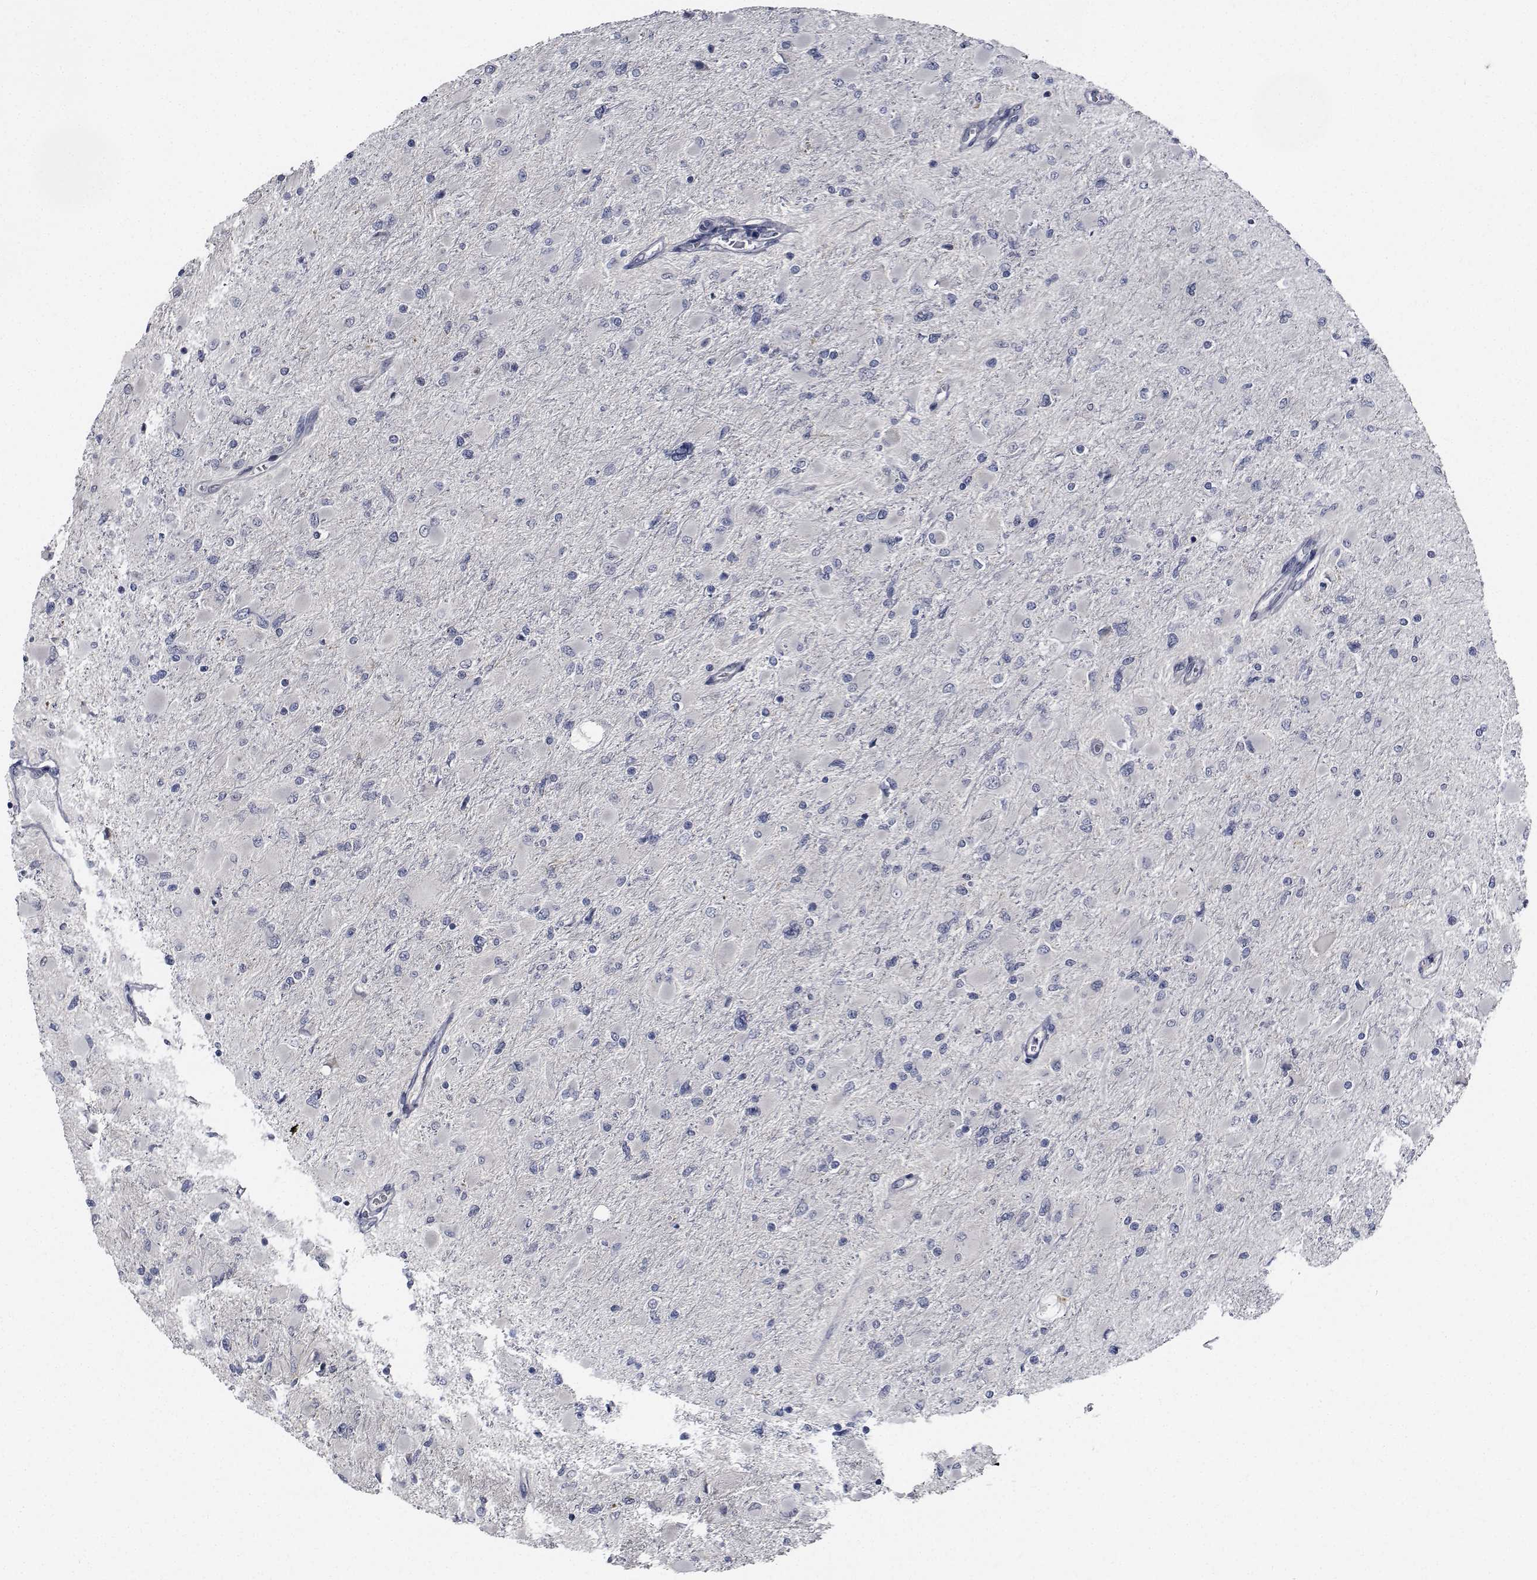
{"staining": {"intensity": "negative", "quantity": "none", "location": "none"}, "tissue": "glioma", "cell_type": "Tumor cells", "image_type": "cancer", "snomed": [{"axis": "morphology", "description": "Glioma, malignant, High grade"}, {"axis": "topography", "description": "Cerebral cortex"}], "caption": "The immunohistochemistry histopathology image has no significant expression in tumor cells of glioma tissue.", "gene": "NVL", "patient": {"sex": "female", "age": 36}}